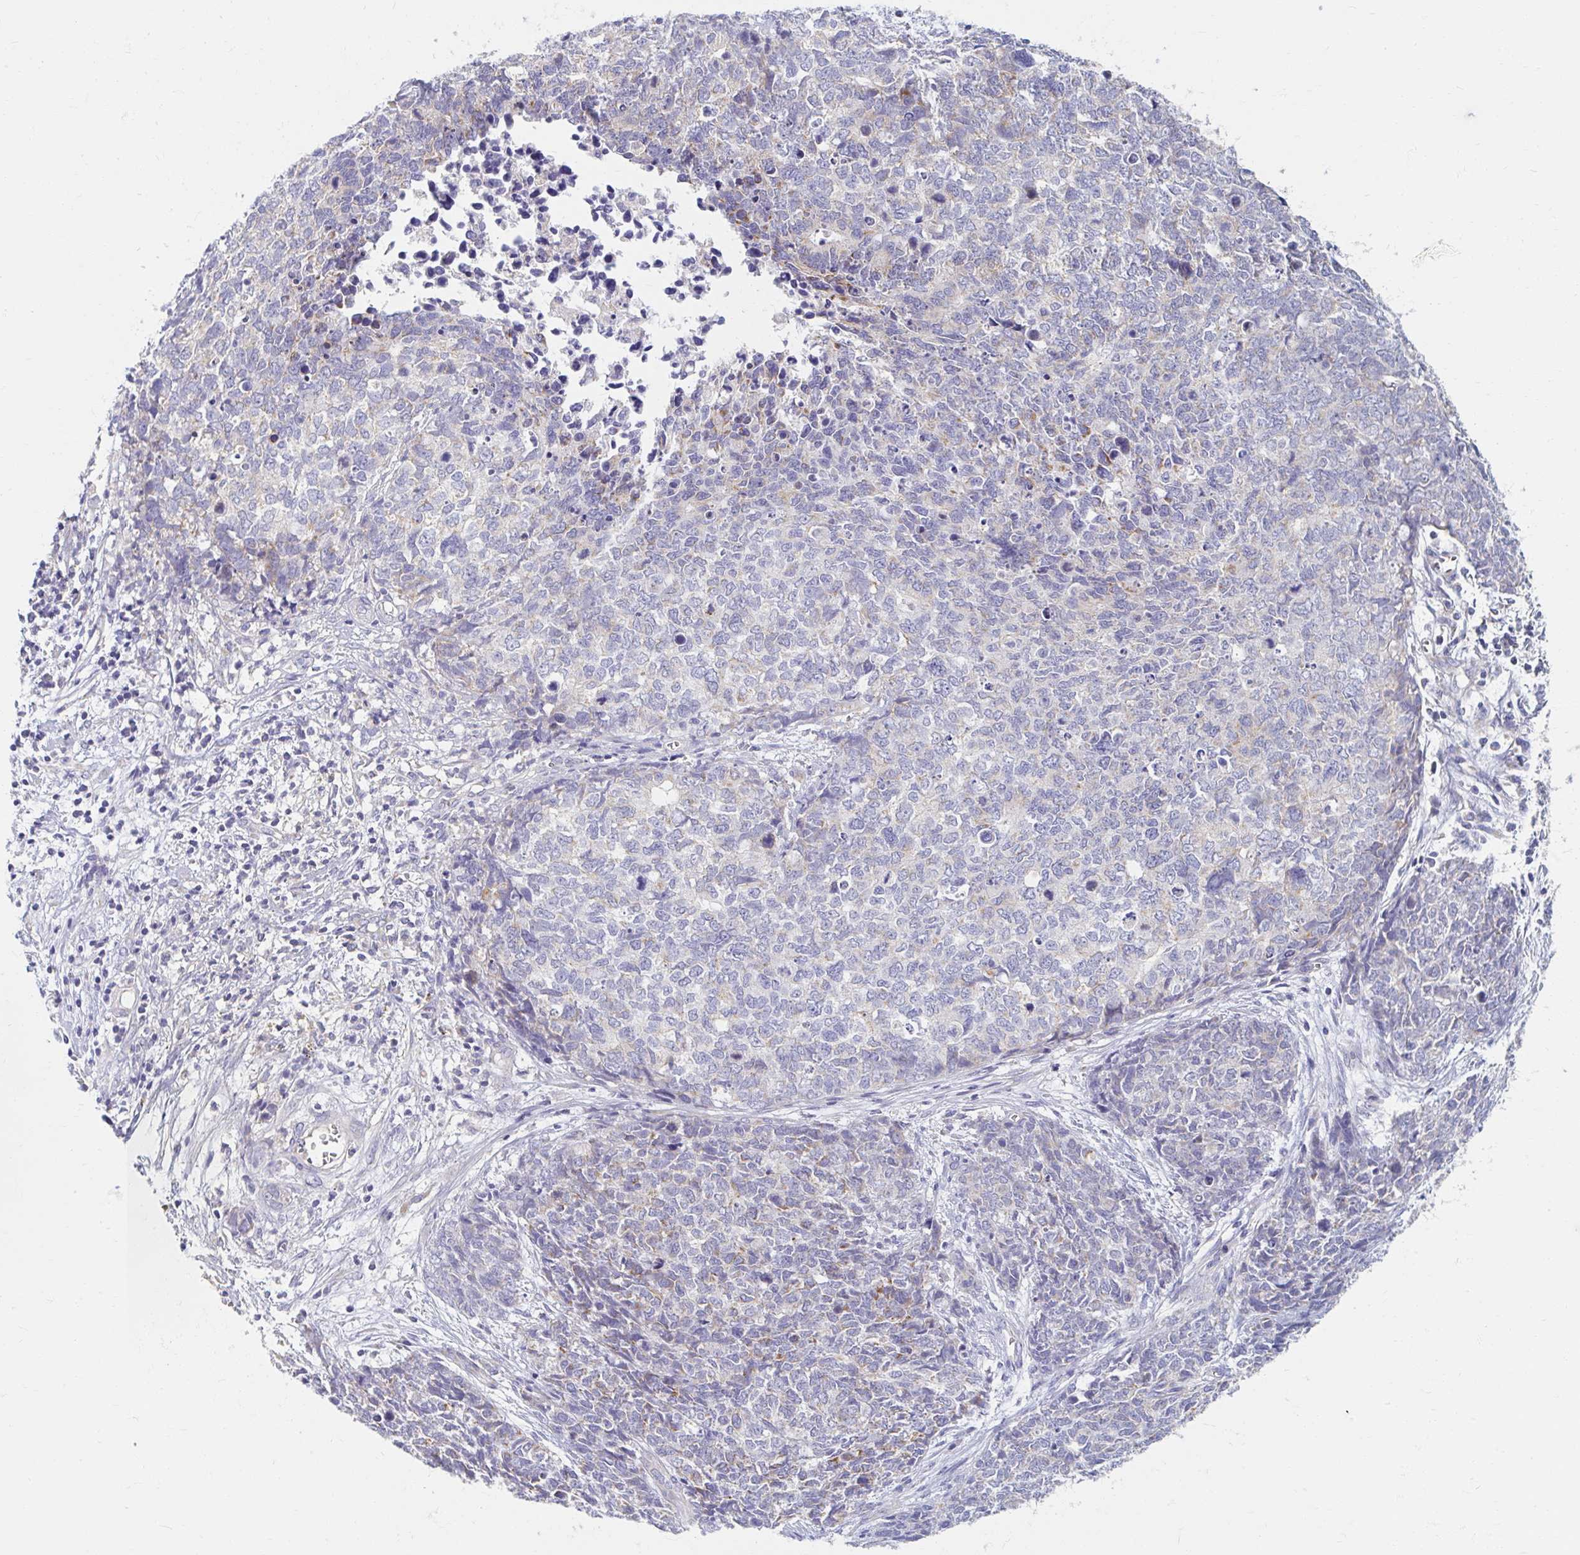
{"staining": {"intensity": "weak", "quantity": "<25%", "location": "cytoplasmic/membranous"}, "tissue": "cervical cancer", "cell_type": "Tumor cells", "image_type": "cancer", "snomed": [{"axis": "morphology", "description": "Adenocarcinoma, NOS"}, {"axis": "topography", "description": "Cervix"}], "caption": "High power microscopy histopathology image of an immunohistochemistry (IHC) histopathology image of cervical adenocarcinoma, revealing no significant staining in tumor cells. (Stains: DAB immunohistochemistry (IHC) with hematoxylin counter stain, Microscopy: brightfield microscopy at high magnification).", "gene": "MAVS", "patient": {"sex": "female", "age": 63}}